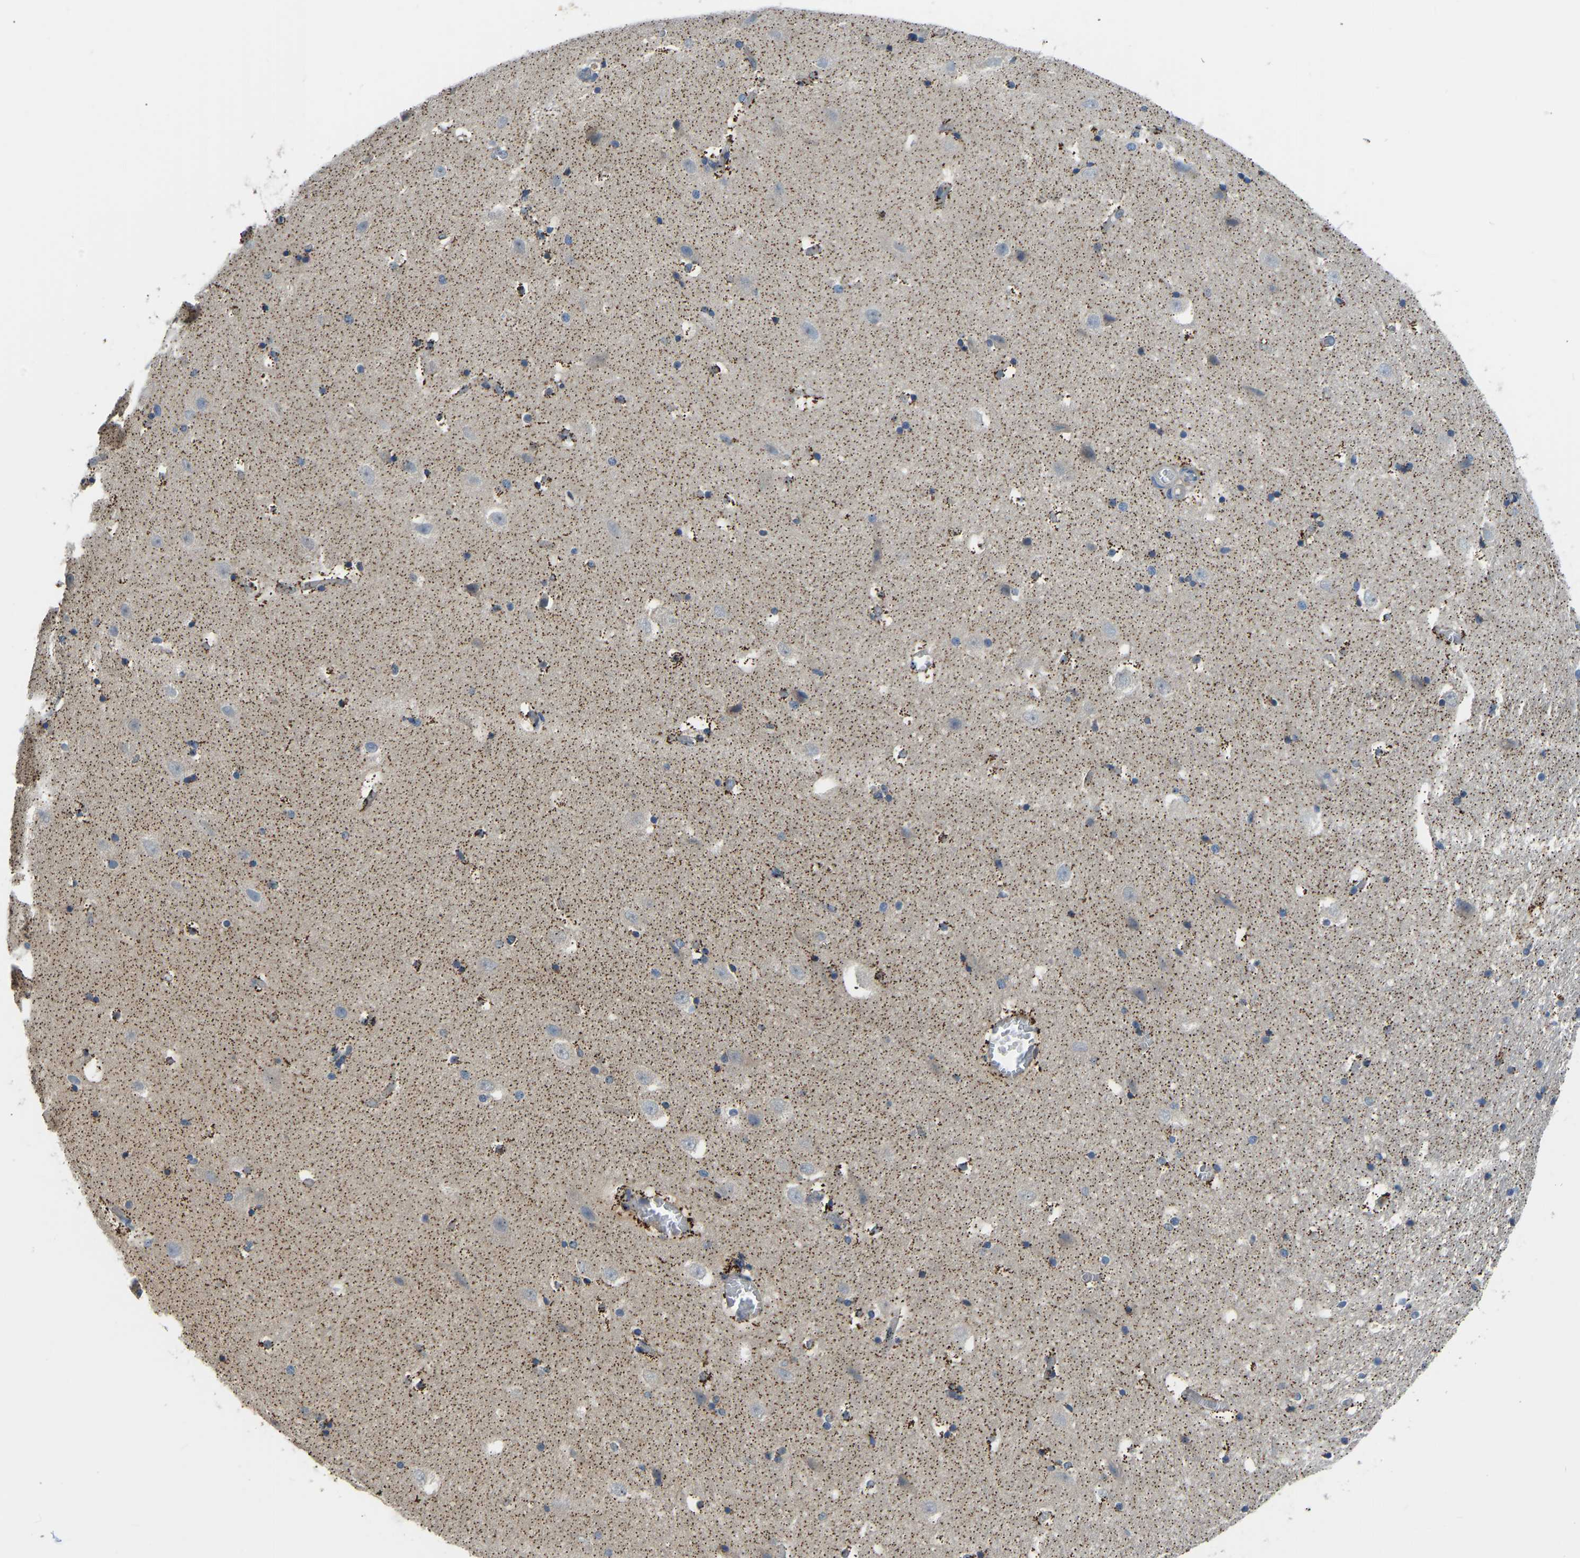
{"staining": {"intensity": "strong", "quantity": ">75%", "location": "cytoplasmic/membranous"}, "tissue": "hippocampus", "cell_type": "Glial cells", "image_type": "normal", "snomed": [{"axis": "morphology", "description": "Normal tissue, NOS"}, {"axis": "topography", "description": "Hippocampus"}], "caption": "A high amount of strong cytoplasmic/membranous staining is present in about >75% of glial cells in unremarkable hippocampus.", "gene": "RBP1", "patient": {"sex": "male", "age": 45}}